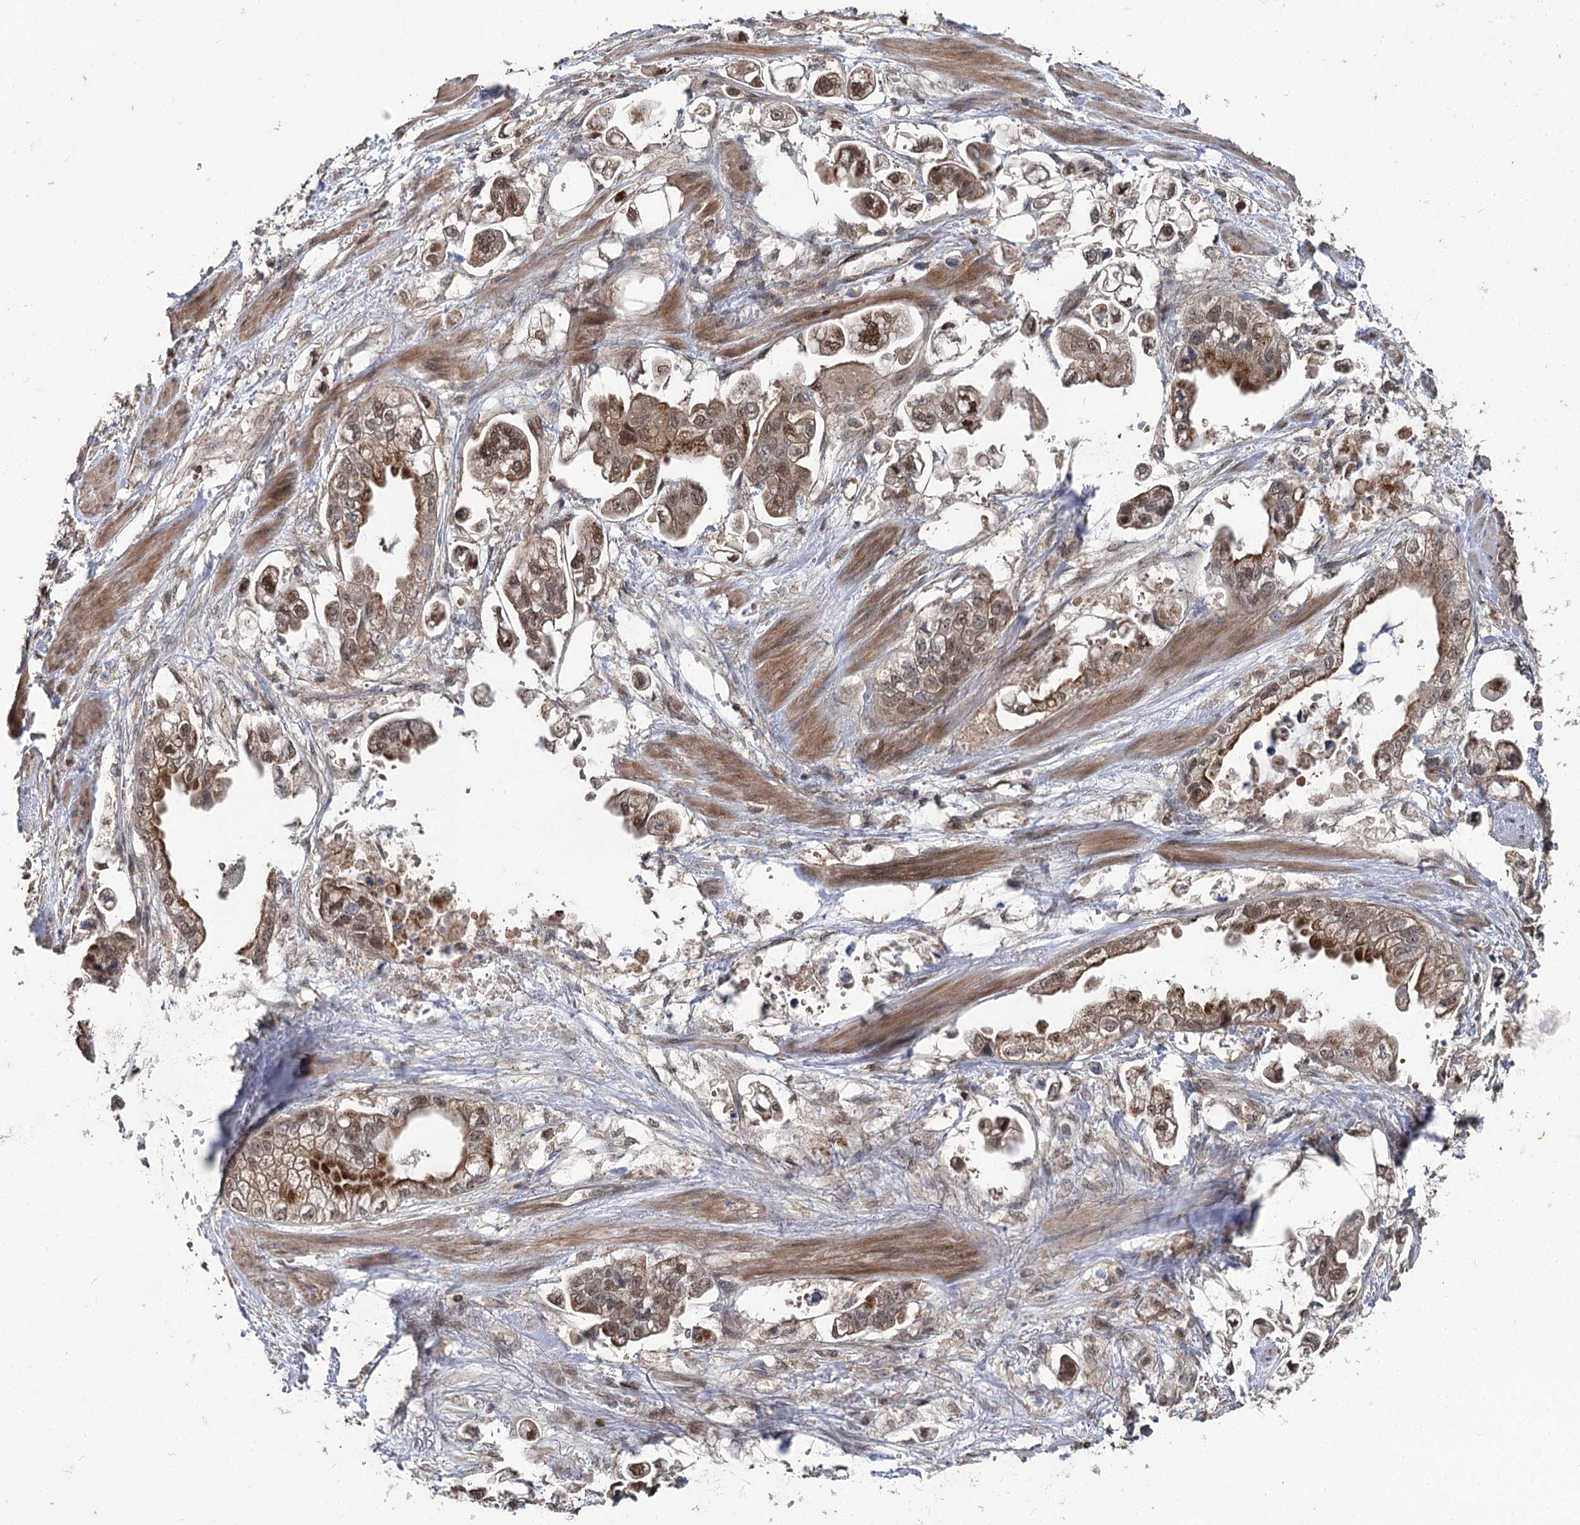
{"staining": {"intensity": "moderate", "quantity": ">75%", "location": "cytoplasmic/membranous,nuclear"}, "tissue": "stomach cancer", "cell_type": "Tumor cells", "image_type": "cancer", "snomed": [{"axis": "morphology", "description": "Adenocarcinoma, NOS"}, {"axis": "topography", "description": "Stomach"}], "caption": "The immunohistochemical stain highlights moderate cytoplasmic/membranous and nuclear positivity in tumor cells of stomach adenocarcinoma tissue.", "gene": "STX6", "patient": {"sex": "male", "age": 62}}